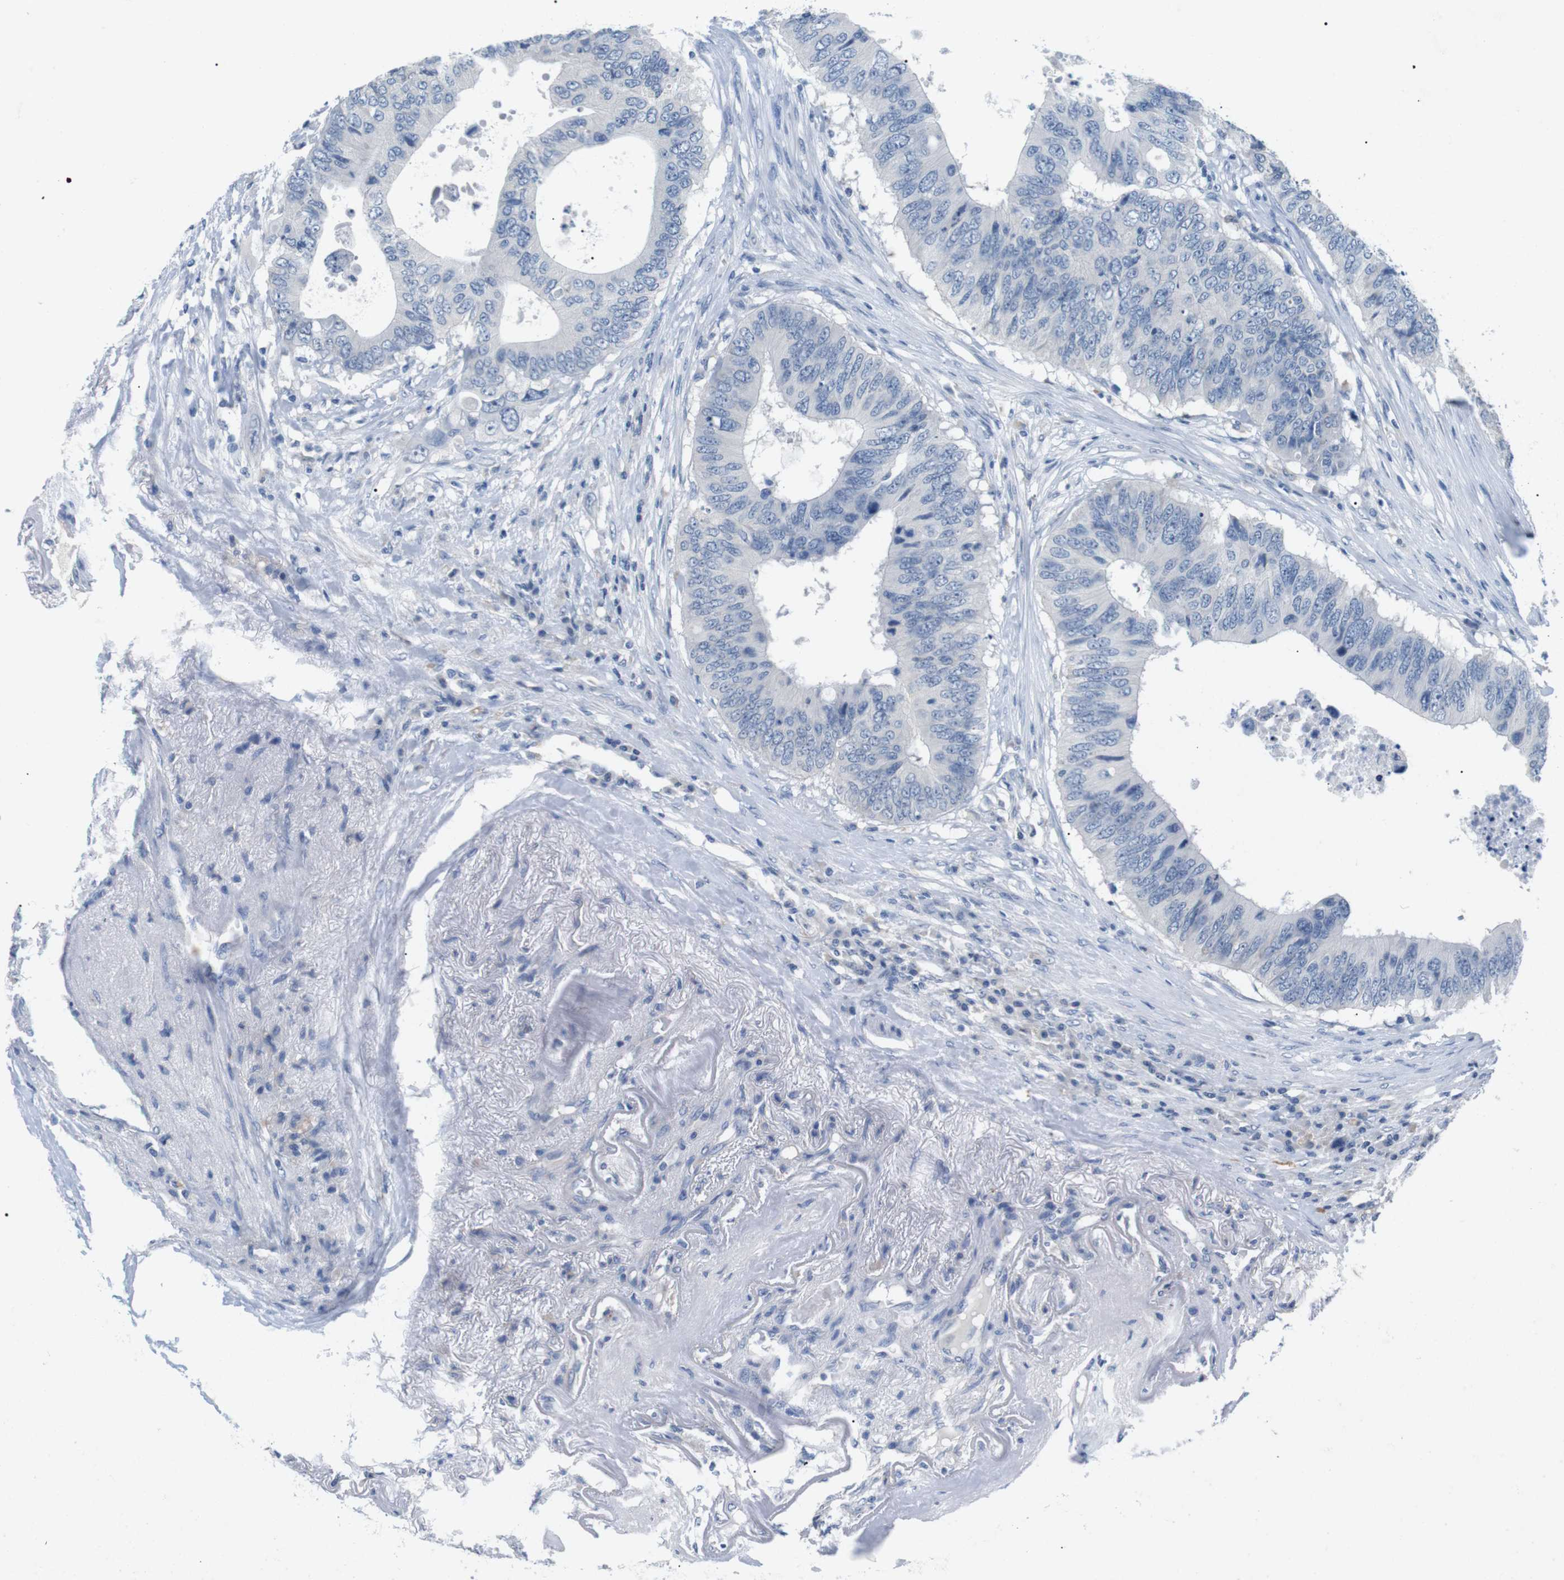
{"staining": {"intensity": "negative", "quantity": "none", "location": "none"}, "tissue": "colorectal cancer", "cell_type": "Tumor cells", "image_type": "cancer", "snomed": [{"axis": "morphology", "description": "Adenocarcinoma, NOS"}, {"axis": "topography", "description": "Colon"}], "caption": "DAB (3,3'-diaminobenzidine) immunohistochemical staining of human colorectal cancer displays no significant expression in tumor cells.", "gene": "FCGRT", "patient": {"sex": "male", "age": 71}}